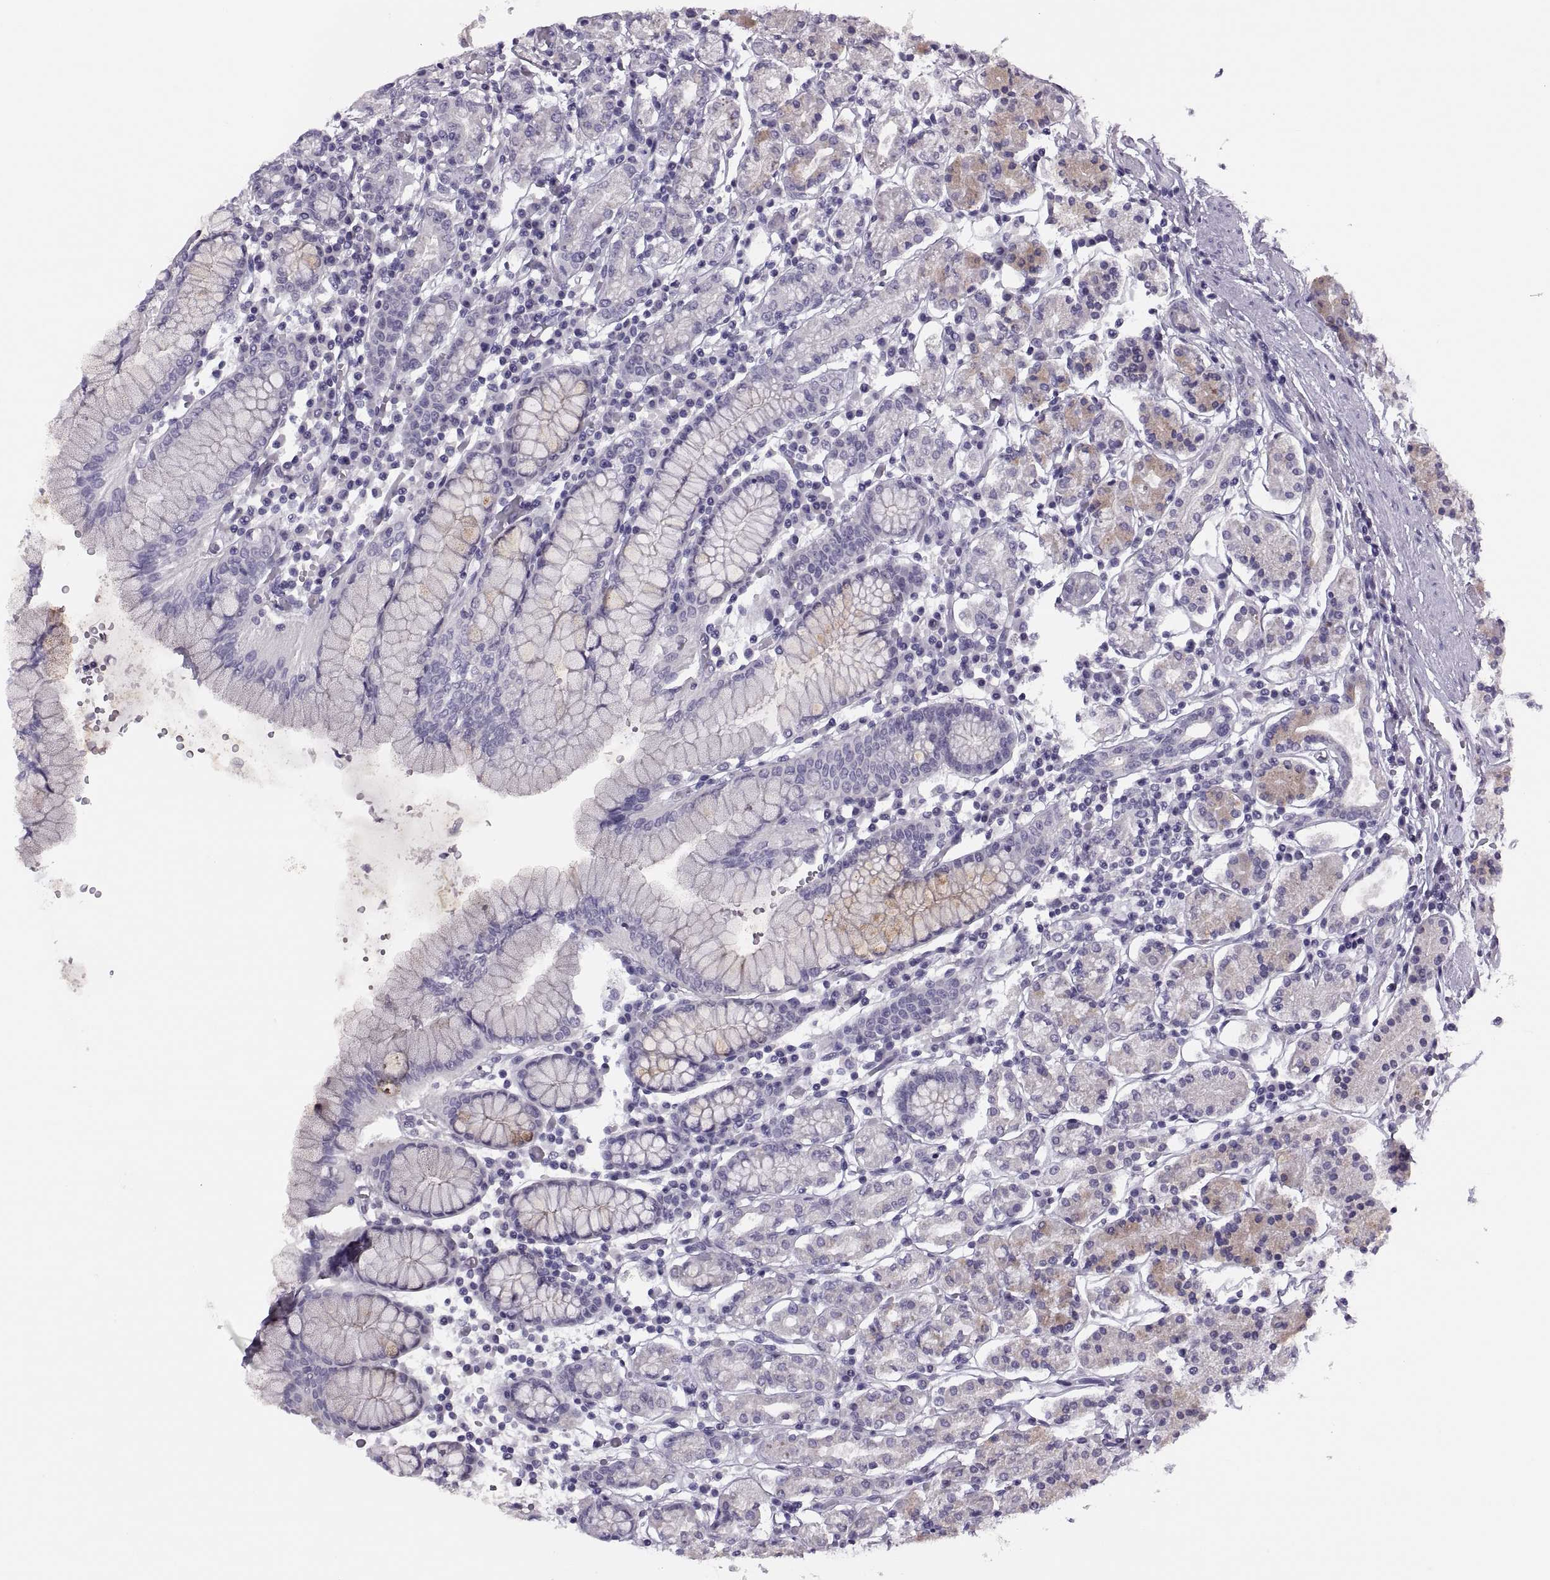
{"staining": {"intensity": "weak", "quantity": "<25%", "location": "cytoplasmic/membranous"}, "tissue": "stomach", "cell_type": "Glandular cells", "image_type": "normal", "snomed": [{"axis": "morphology", "description": "Normal tissue, NOS"}, {"axis": "topography", "description": "Stomach, upper"}, {"axis": "topography", "description": "Stomach"}], "caption": "This is an immunohistochemistry histopathology image of benign human stomach. There is no staining in glandular cells.", "gene": "SYNGR4", "patient": {"sex": "male", "age": 62}}